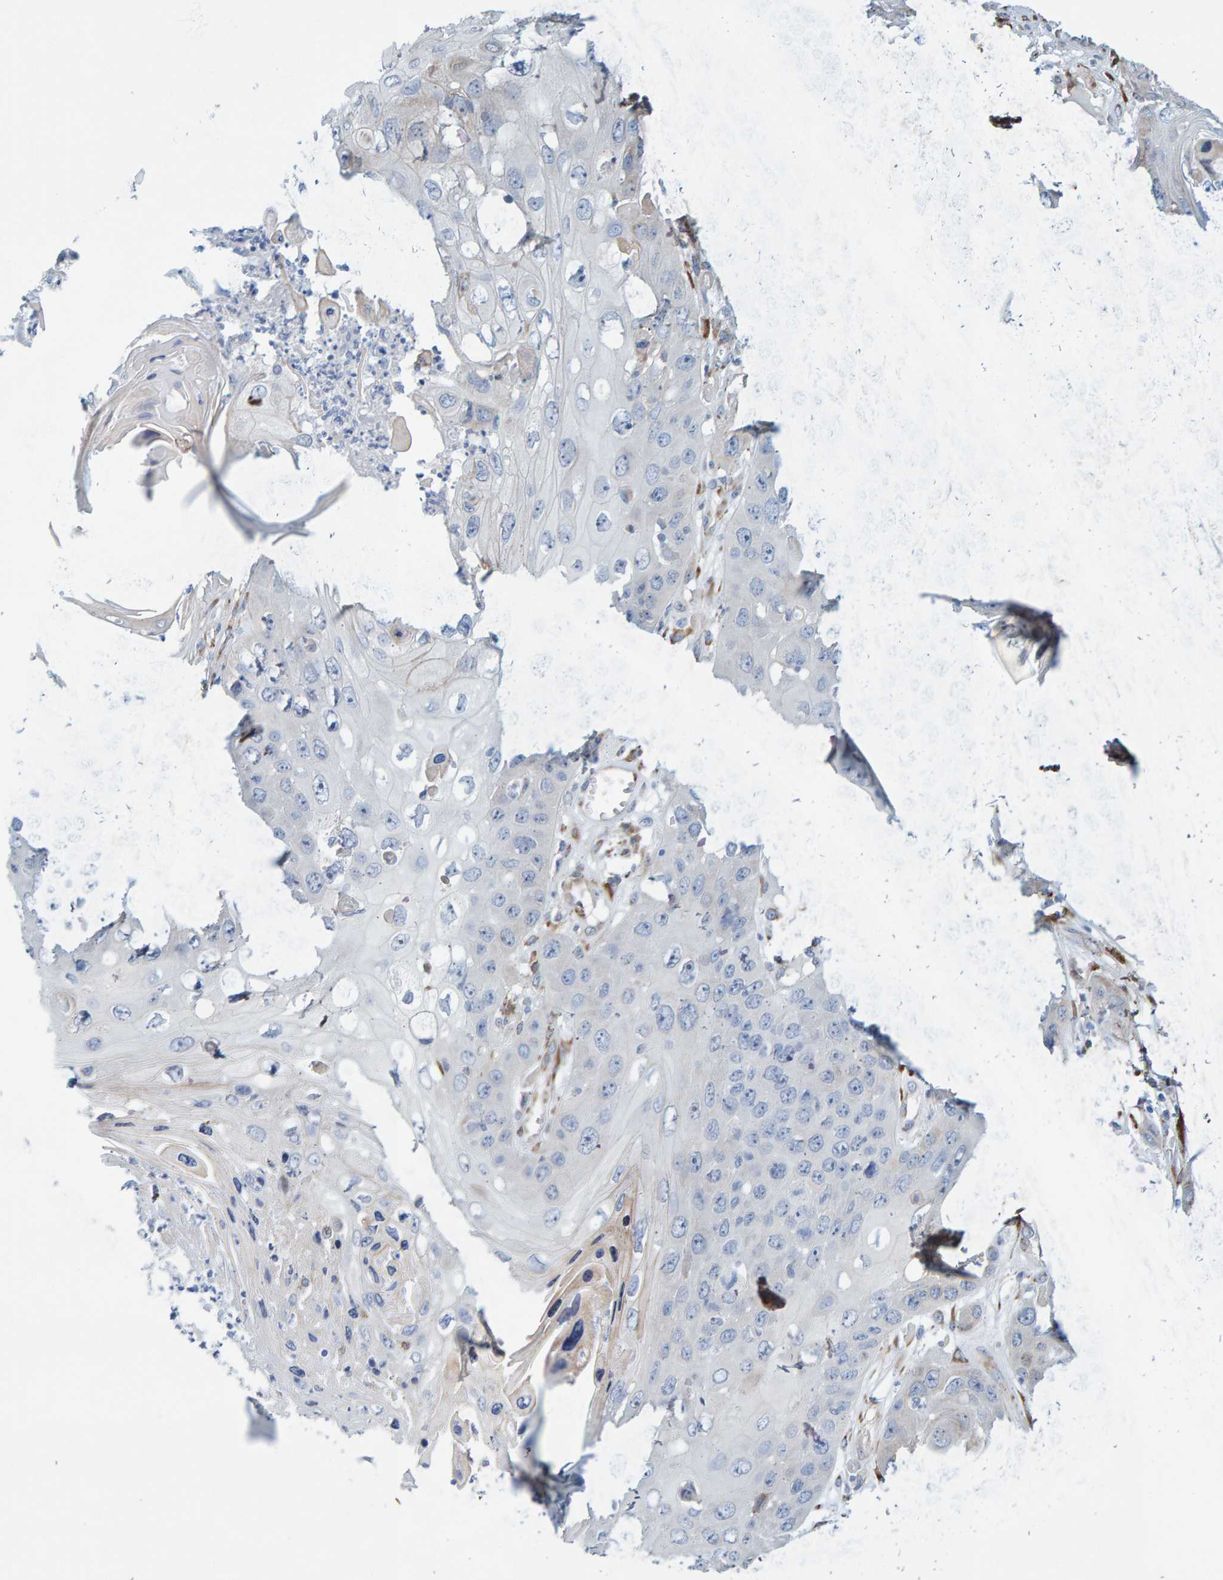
{"staining": {"intensity": "negative", "quantity": "none", "location": "none"}, "tissue": "skin cancer", "cell_type": "Tumor cells", "image_type": "cancer", "snomed": [{"axis": "morphology", "description": "Squamous cell carcinoma, NOS"}, {"axis": "topography", "description": "Skin"}], "caption": "High magnification brightfield microscopy of skin cancer stained with DAB (brown) and counterstained with hematoxylin (blue): tumor cells show no significant expression.", "gene": "MMP16", "patient": {"sex": "male", "age": 55}}